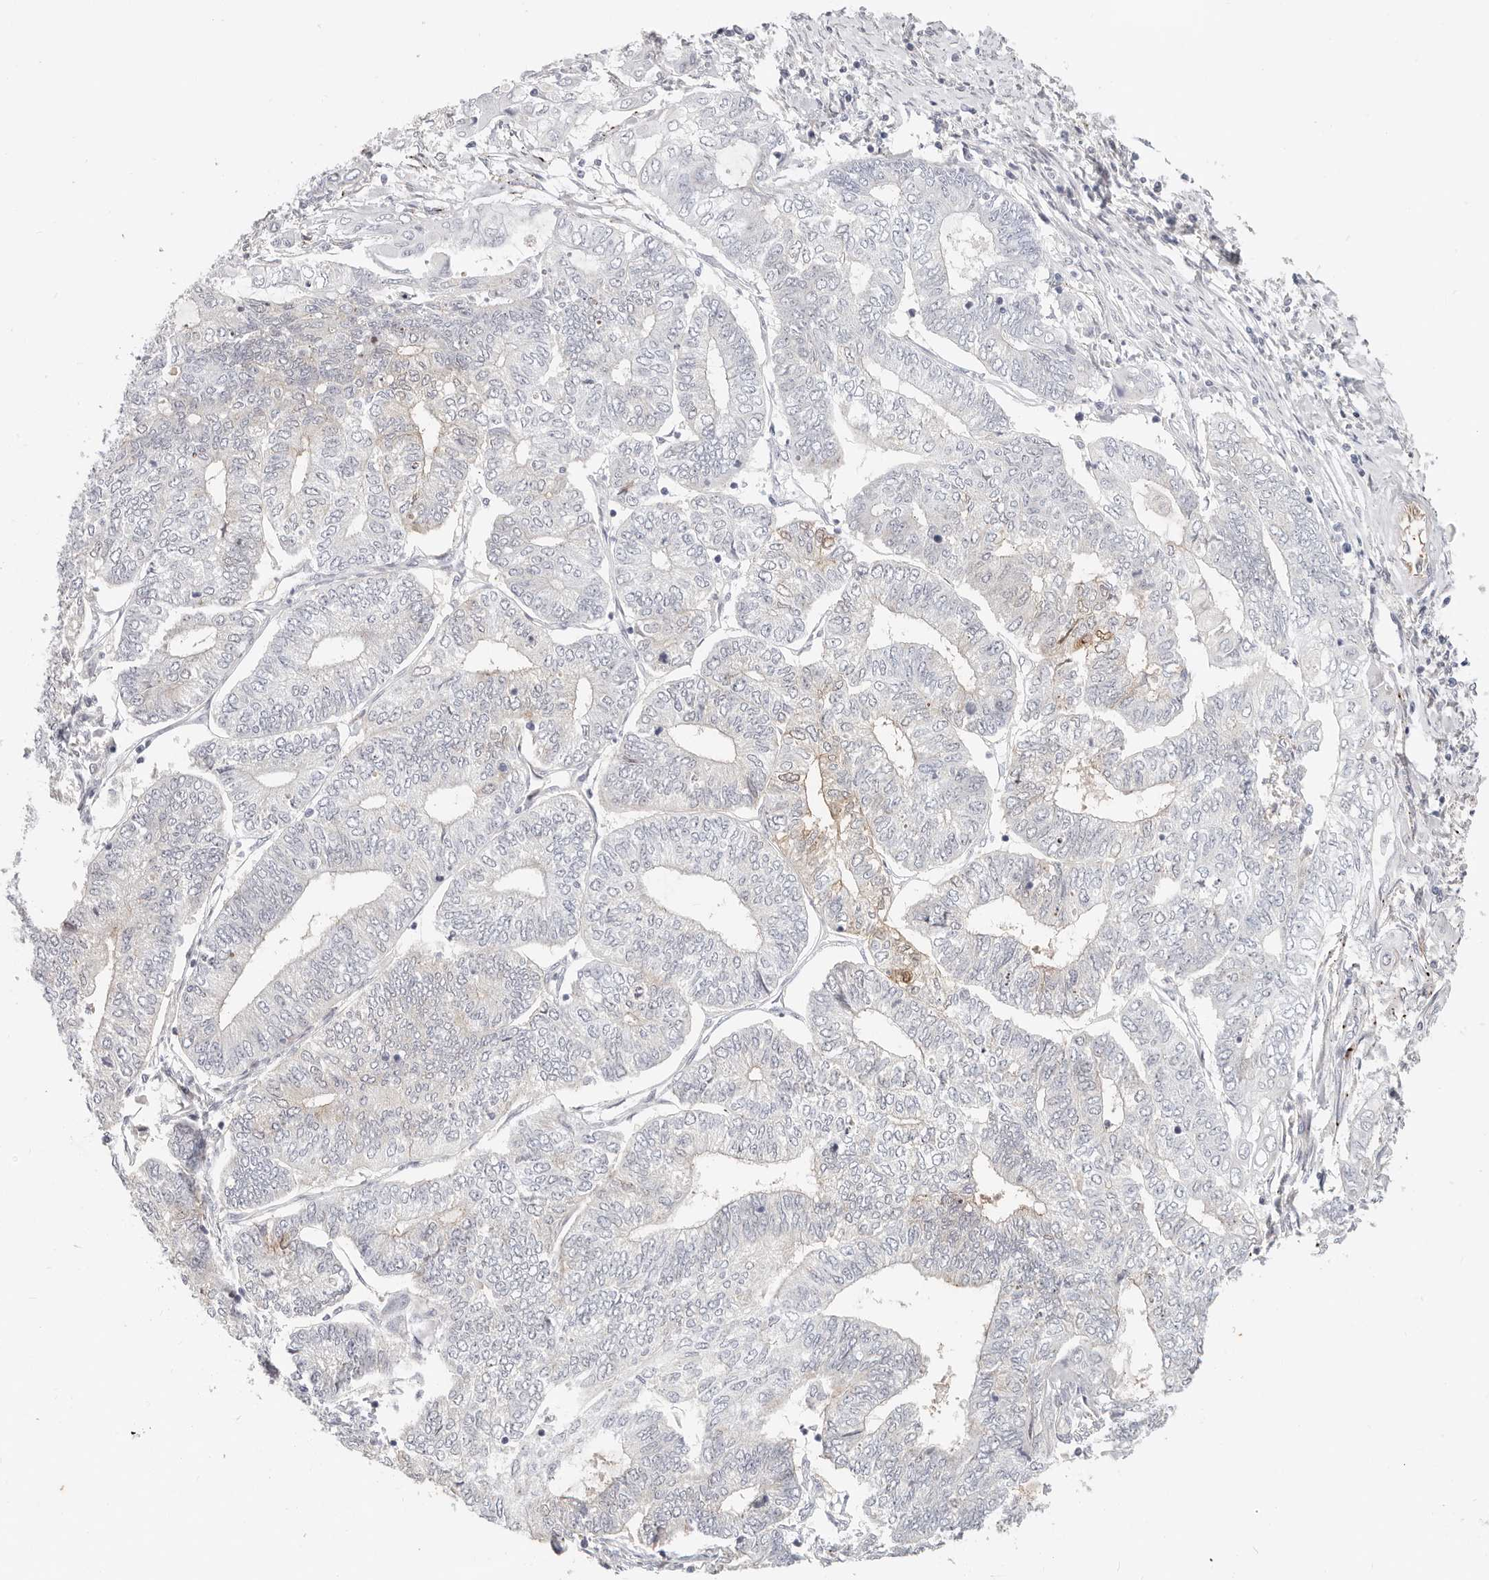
{"staining": {"intensity": "weak", "quantity": "<25%", "location": "cytoplasmic/membranous"}, "tissue": "endometrial cancer", "cell_type": "Tumor cells", "image_type": "cancer", "snomed": [{"axis": "morphology", "description": "Adenocarcinoma, NOS"}, {"axis": "topography", "description": "Uterus"}, {"axis": "topography", "description": "Endometrium"}], "caption": "This micrograph is of endometrial cancer stained with immunohistochemistry to label a protein in brown with the nuclei are counter-stained blue. There is no expression in tumor cells.", "gene": "ZRANB1", "patient": {"sex": "female", "age": 70}}